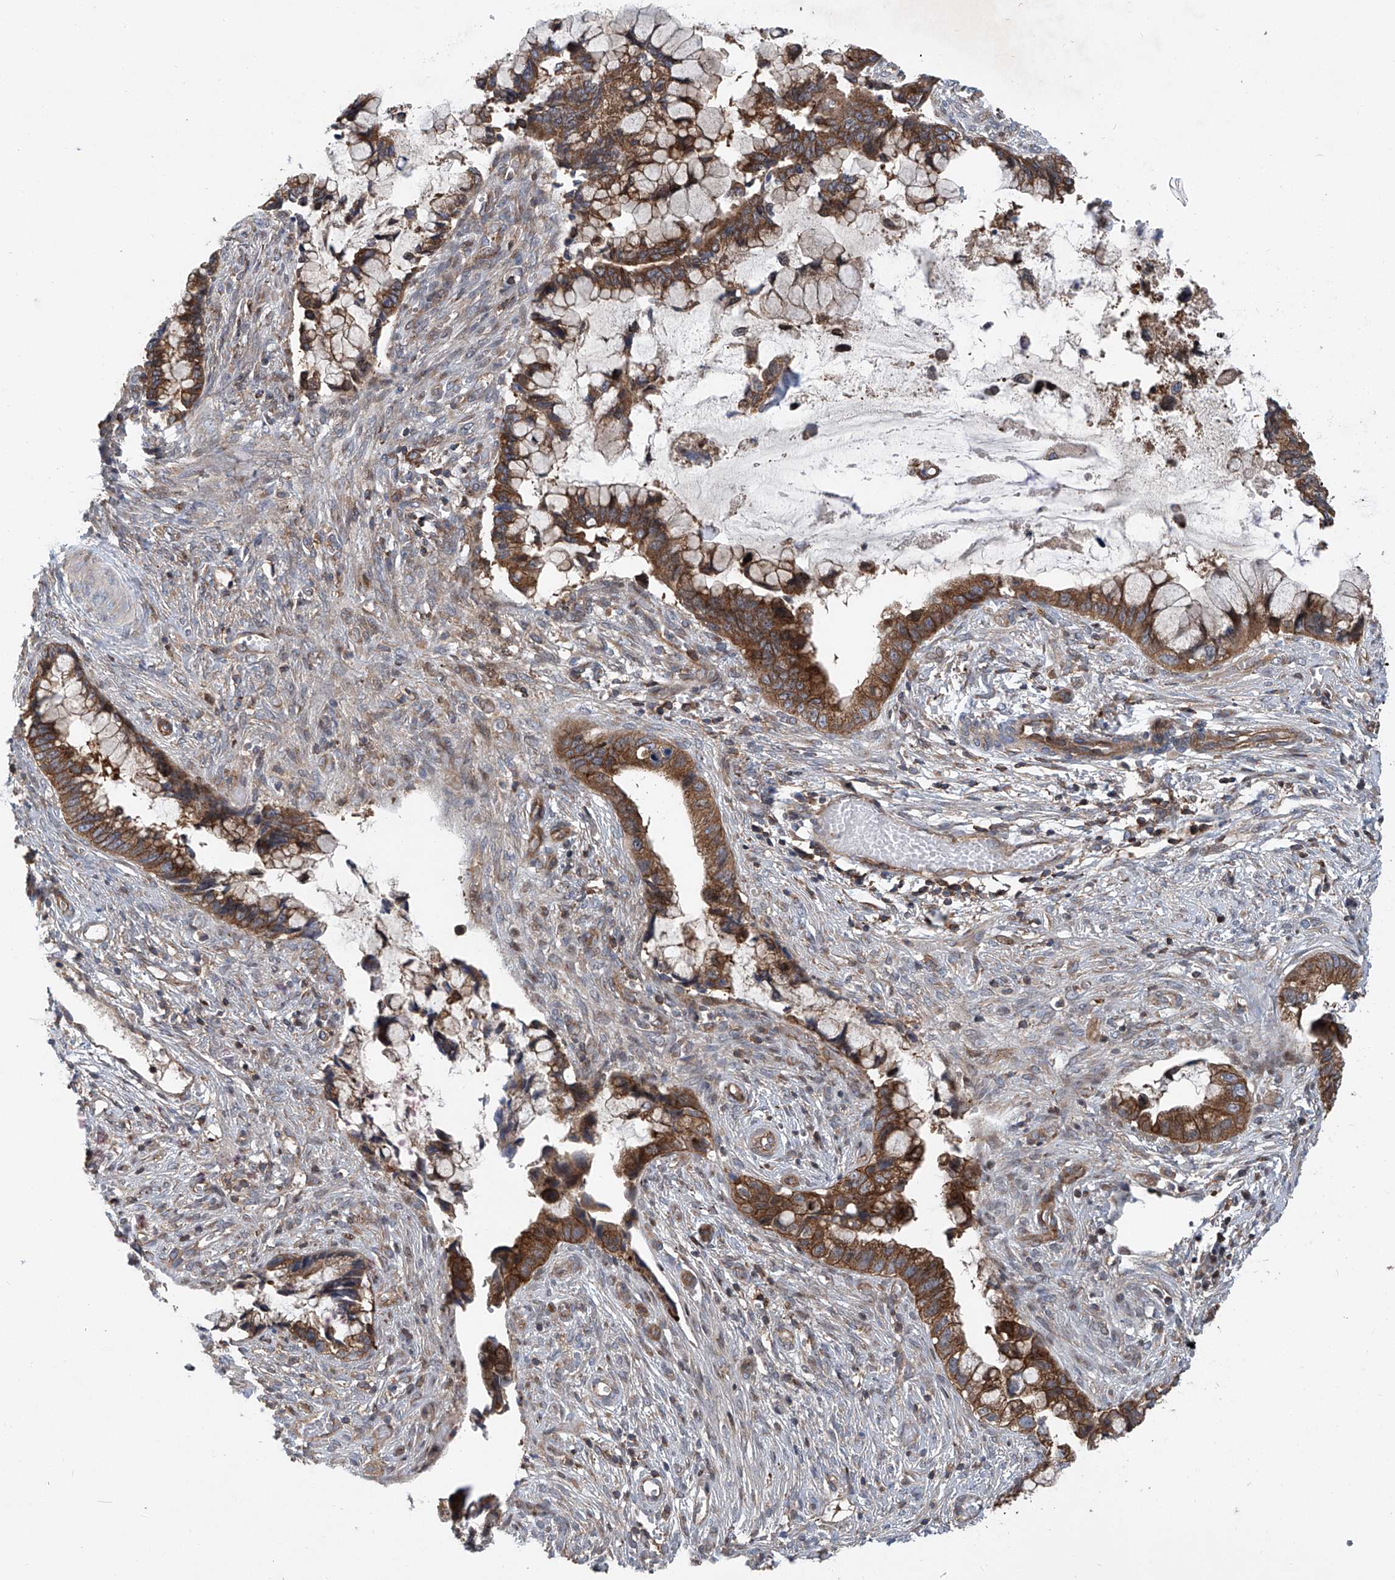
{"staining": {"intensity": "strong", "quantity": ">75%", "location": "cytoplasmic/membranous"}, "tissue": "cervical cancer", "cell_type": "Tumor cells", "image_type": "cancer", "snomed": [{"axis": "morphology", "description": "Adenocarcinoma, NOS"}, {"axis": "topography", "description": "Cervix"}], "caption": "Immunohistochemistry (IHC) of cervical adenocarcinoma demonstrates high levels of strong cytoplasmic/membranous expression in approximately >75% of tumor cells. The staining was performed using DAB (3,3'-diaminobenzidine), with brown indicating positive protein expression. Nuclei are stained blue with hematoxylin.", "gene": "SMAP1", "patient": {"sex": "female", "age": 44}}